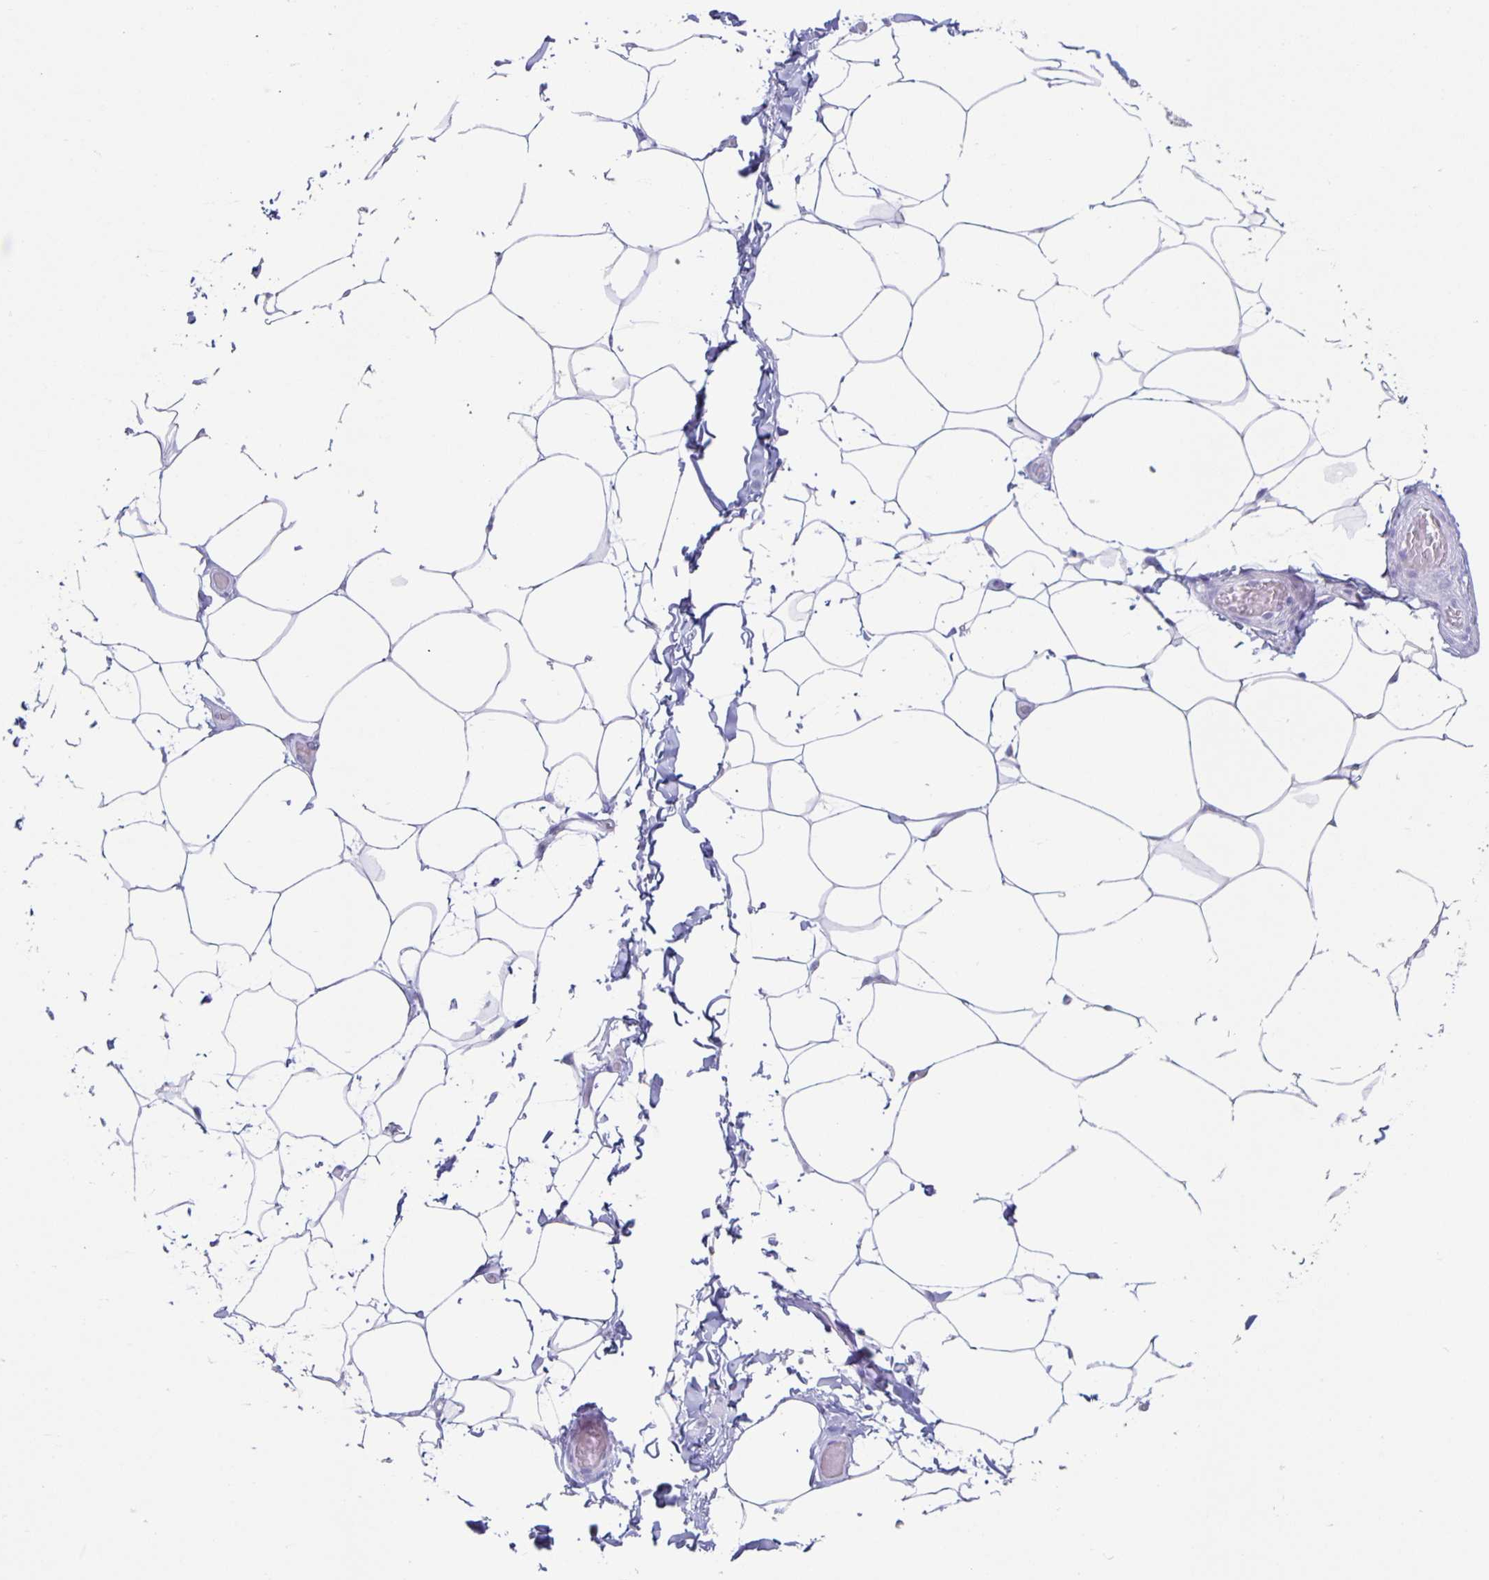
{"staining": {"intensity": "negative", "quantity": "none", "location": "none"}, "tissue": "adipose tissue", "cell_type": "Adipocytes", "image_type": "normal", "snomed": [{"axis": "morphology", "description": "Normal tissue, NOS"}, {"axis": "topography", "description": "Soft tissue"}, {"axis": "topography", "description": "Adipose tissue"}, {"axis": "topography", "description": "Vascular tissue"}, {"axis": "topography", "description": "Peripheral nerve tissue"}], "caption": "Protein analysis of normal adipose tissue exhibits no significant positivity in adipocytes. Brightfield microscopy of IHC stained with DAB (brown) and hematoxylin (blue), captured at high magnification.", "gene": "CT45A10", "patient": {"sex": "male", "age": 29}}